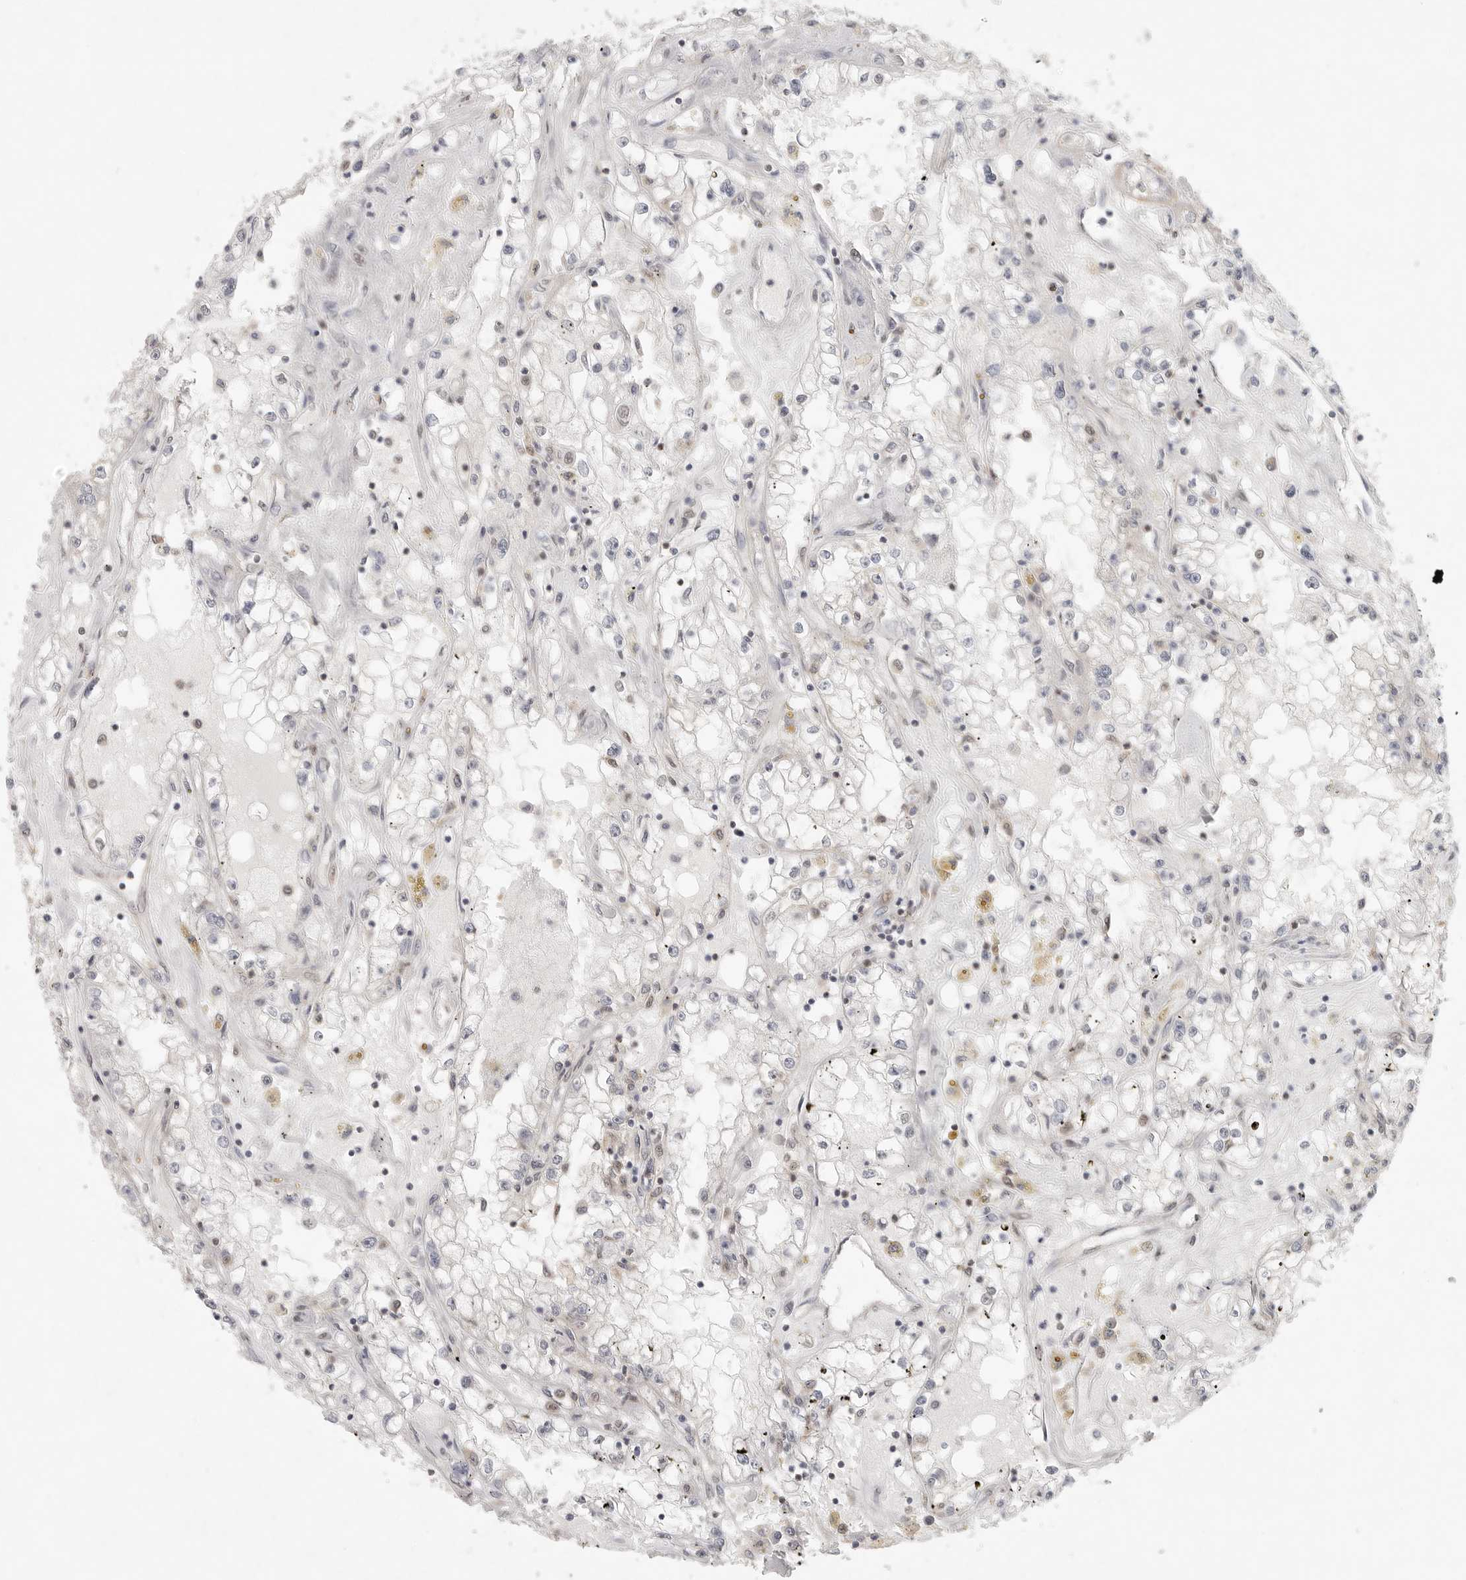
{"staining": {"intensity": "negative", "quantity": "none", "location": "none"}, "tissue": "renal cancer", "cell_type": "Tumor cells", "image_type": "cancer", "snomed": [{"axis": "morphology", "description": "Adenocarcinoma, NOS"}, {"axis": "topography", "description": "Kidney"}], "caption": "An image of renal cancer (adenocarcinoma) stained for a protein displays no brown staining in tumor cells. (Stains: DAB IHC with hematoxylin counter stain, Microscopy: brightfield microscopy at high magnification).", "gene": "HDAC6", "patient": {"sex": "male", "age": 56}}